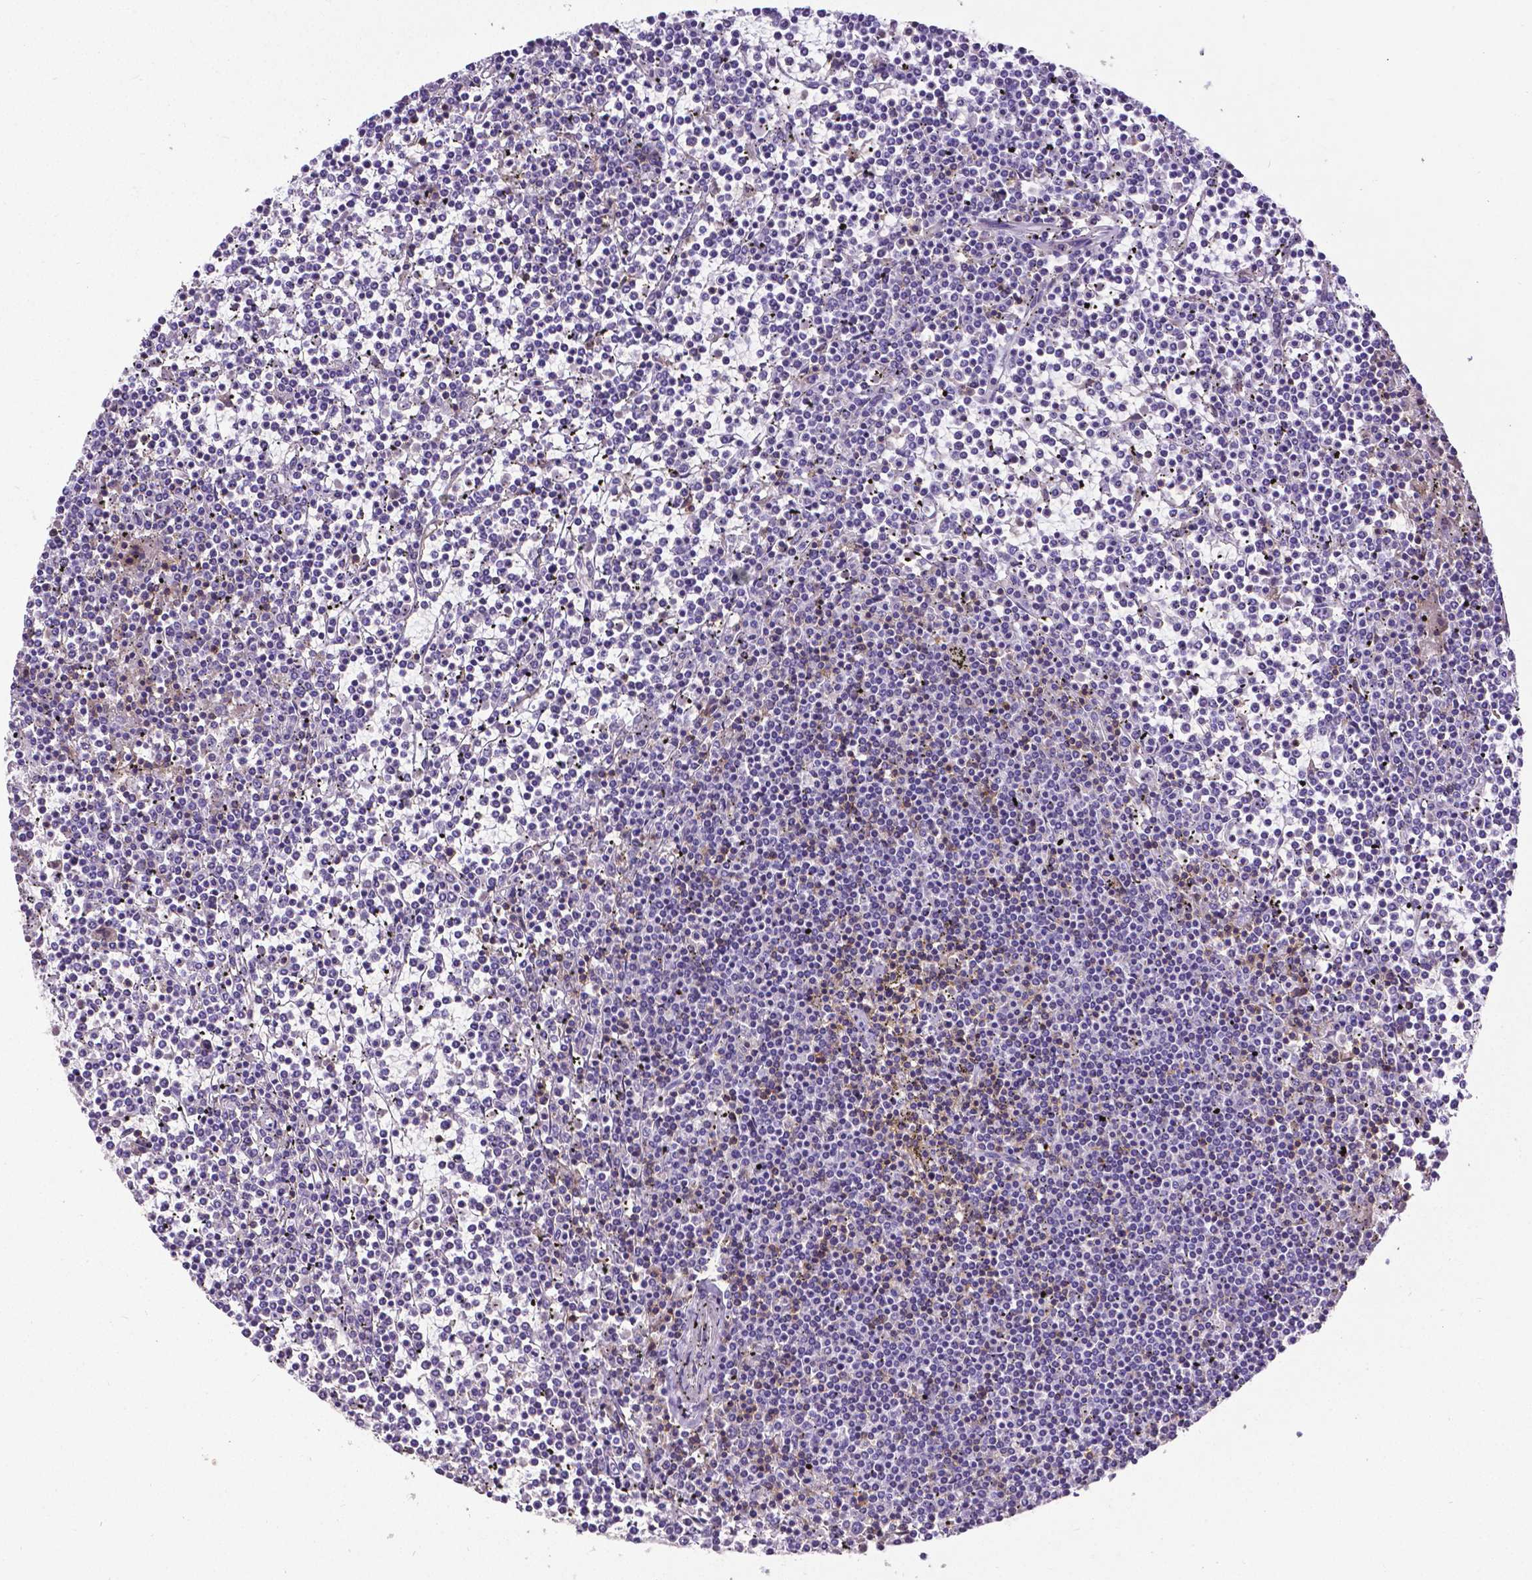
{"staining": {"intensity": "negative", "quantity": "none", "location": "none"}, "tissue": "lymphoma", "cell_type": "Tumor cells", "image_type": "cancer", "snomed": [{"axis": "morphology", "description": "Malignant lymphoma, non-Hodgkin's type, Low grade"}, {"axis": "topography", "description": "Spleen"}], "caption": "The immunohistochemistry micrograph has no significant staining in tumor cells of malignant lymphoma, non-Hodgkin's type (low-grade) tissue.", "gene": "CD4", "patient": {"sex": "female", "age": 19}}